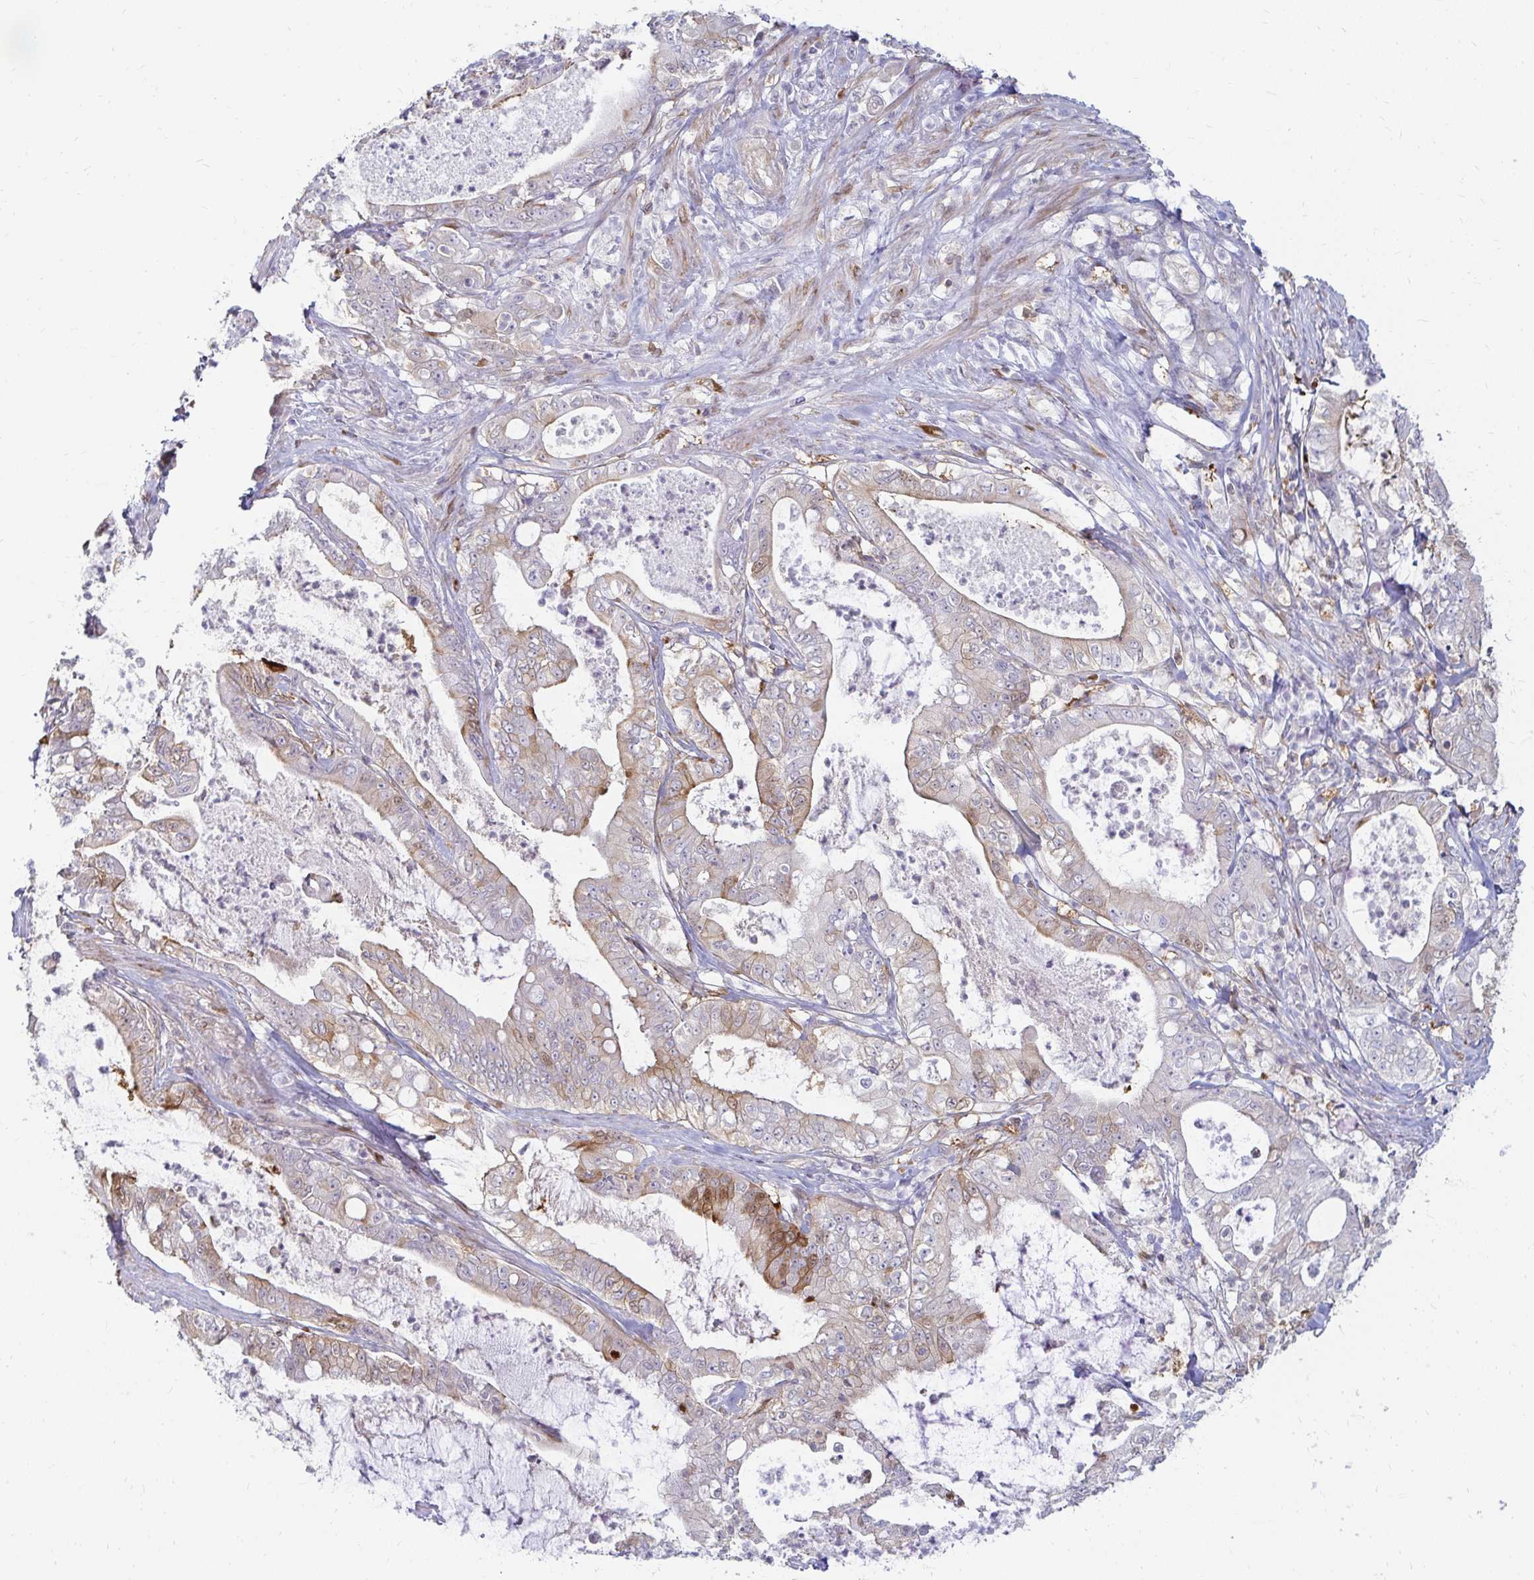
{"staining": {"intensity": "moderate", "quantity": "<25%", "location": "cytoplasmic/membranous"}, "tissue": "pancreatic cancer", "cell_type": "Tumor cells", "image_type": "cancer", "snomed": [{"axis": "morphology", "description": "Adenocarcinoma, NOS"}, {"axis": "topography", "description": "Pancreas"}], "caption": "This is an image of immunohistochemistry staining of adenocarcinoma (pancreatic), which shows moderate positivity in the cytoplasmic/membranous of tumor cells.", "gene": "CAST", "patient": {"sex": "male", "age": 71}}